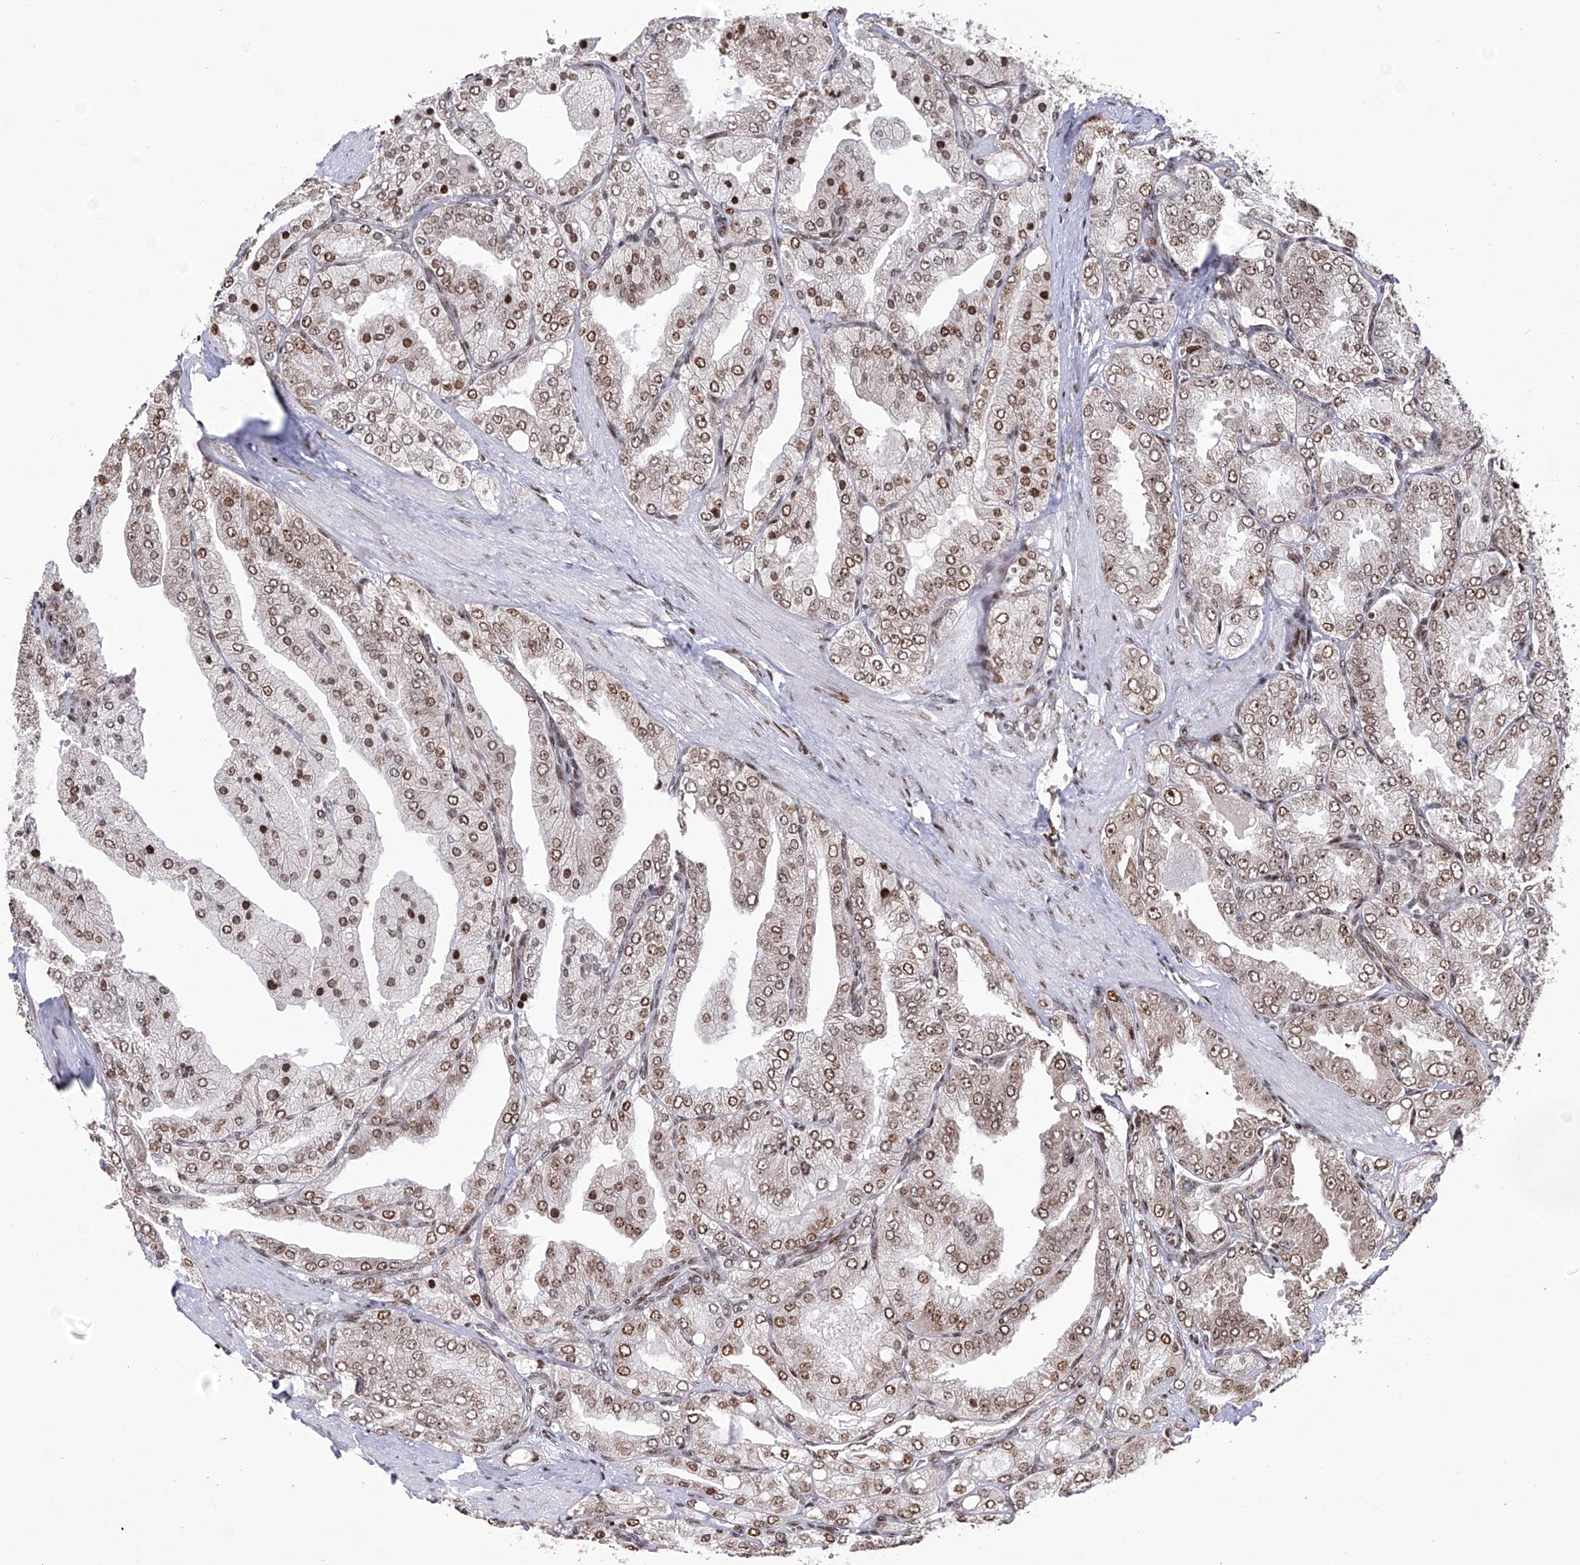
{"staining": {"intensity": "moderate", "quantity": "25%-75%", "location": "nuclear"}, "tissue": "prostate cancer", "cell_type": "Tumor cells", "image_type": "cancer", "snomed": [{"axis": "morphology", "description": "Adenocarcinoma, High grade"}, {"axis": "topography", "description": "Prostate"}], "caption": "Immunohistochemical staining of human adenocarcinoma (high-grade) (prostate) reveals medium levels of moderate nuclear protein positivity in approximately 25%-75% of tumor cells. (Brightfield microscopy of DAB IHC at high magnification).", "gene": "PAK1IP1", "patient": {"sex": "male", "age": 50}}